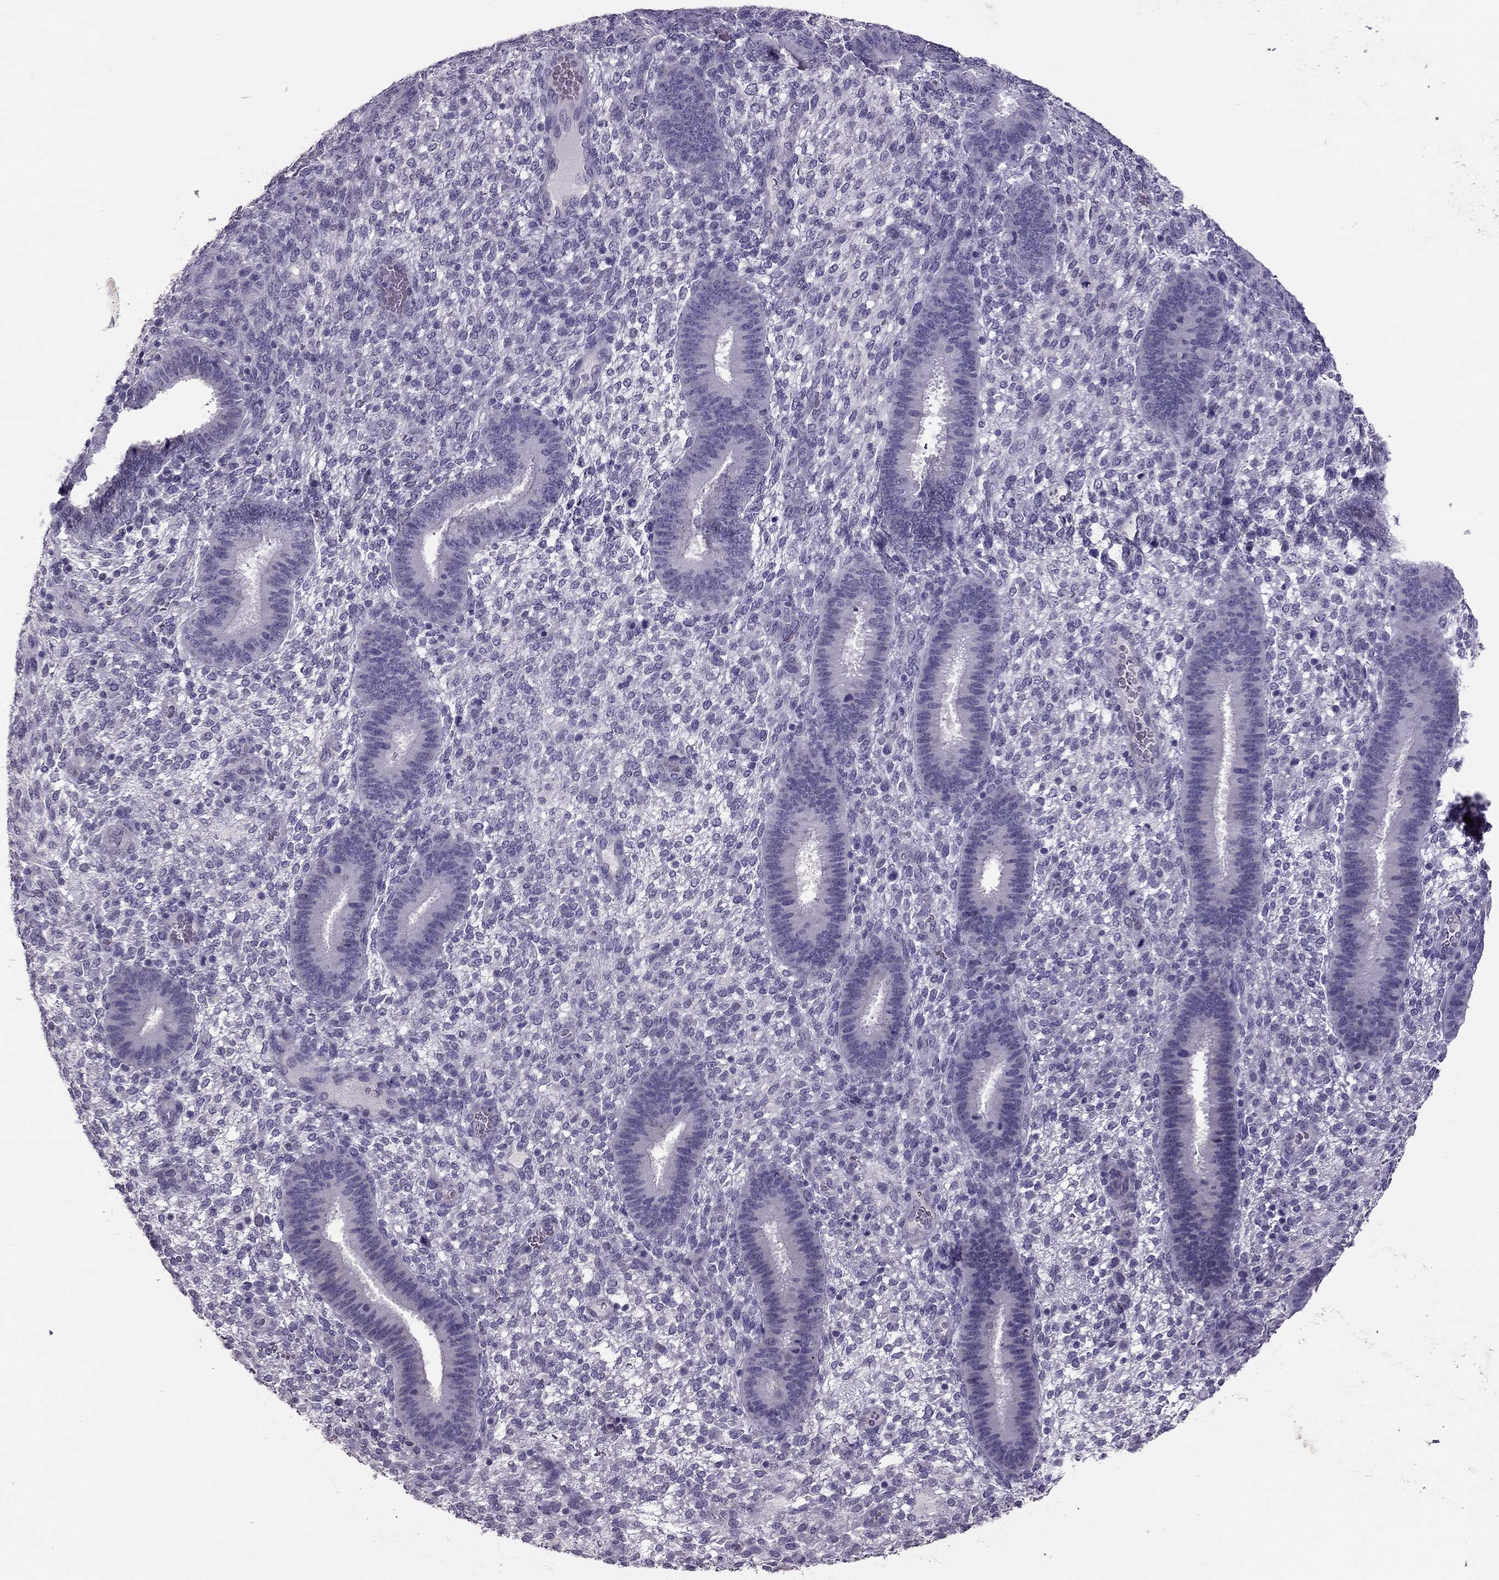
{"staining": {"intensity": "negative", "quantity": "none", "location": "none"}, "tissue": "endometrium", "cell_type": "Cells in endometrial stroma", "image_type": "normal", "snomed": [{"axis": "morphology", "description": "Normal tissue, NOS"}, {"axis": "topography", "description": "Endometrium"}], "caption": "High power microscopy photomicrograph of an immunohistochemistry image of unremarkable endometrium, revealing no significant expression in cells in endometrial stroma. (DAB immunohistochemistry, high magnification).", "gene": "RHO", "patient": {"sex": "female", "age": 39}}